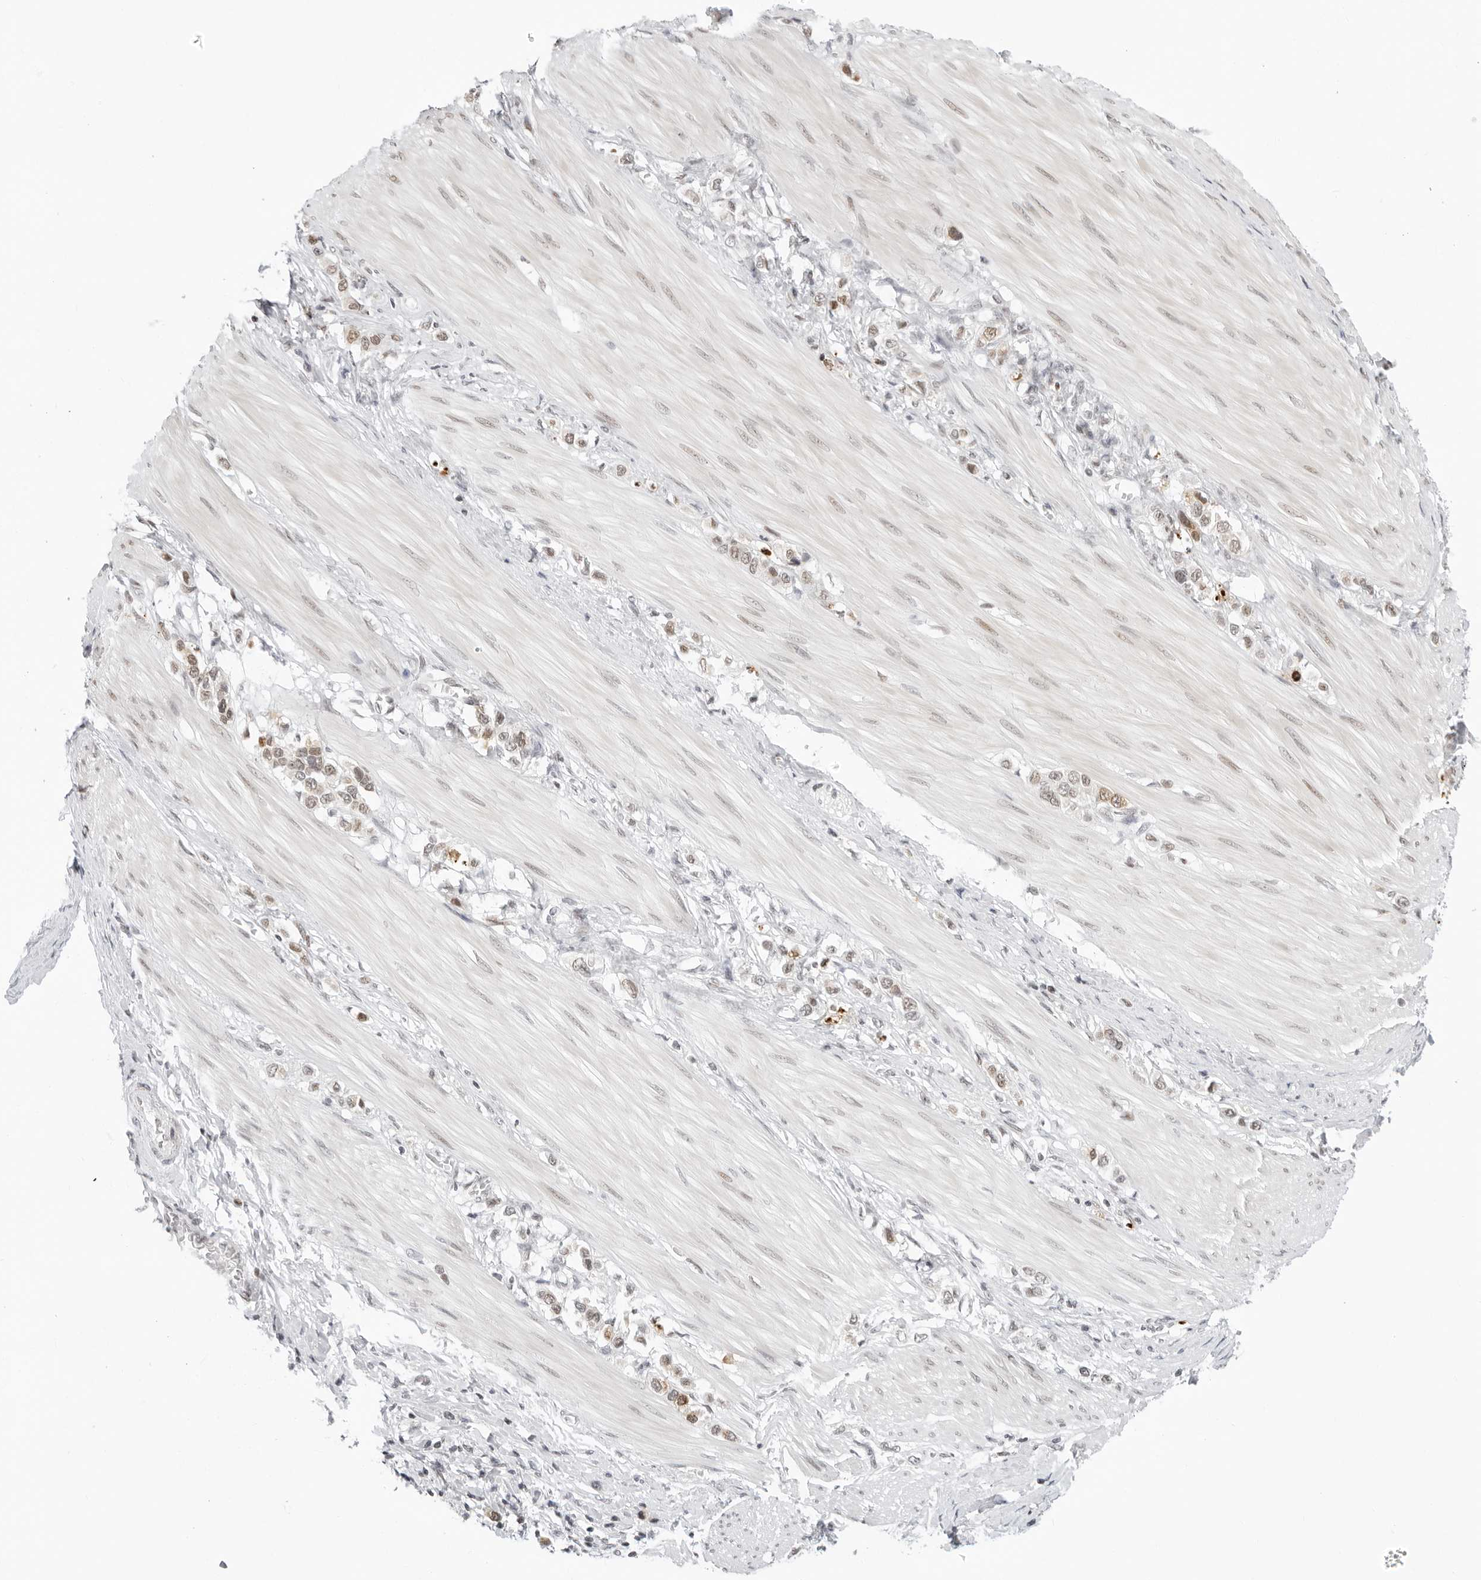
{"staining": {"intensity": "weak", "quantity": "25%-75%", "location": "nuclear"}, "tissue": "stomach cancer", "cell_type": "Tumor cells", "image_type": "cancer", "snomed": [{"axis": "morphology", "description": "Adenocarcinoma, NOS"}, {"axis": "topography", "description": "Stomach"}], "caption": "Protein staining of stomach cancer (adenocarcinoma) tissue reveals weak nuclear staining in approximately 25%-75% of tumor cells.", "gene": "MSH6", "patient": {"sex": "female", "age": 65}}